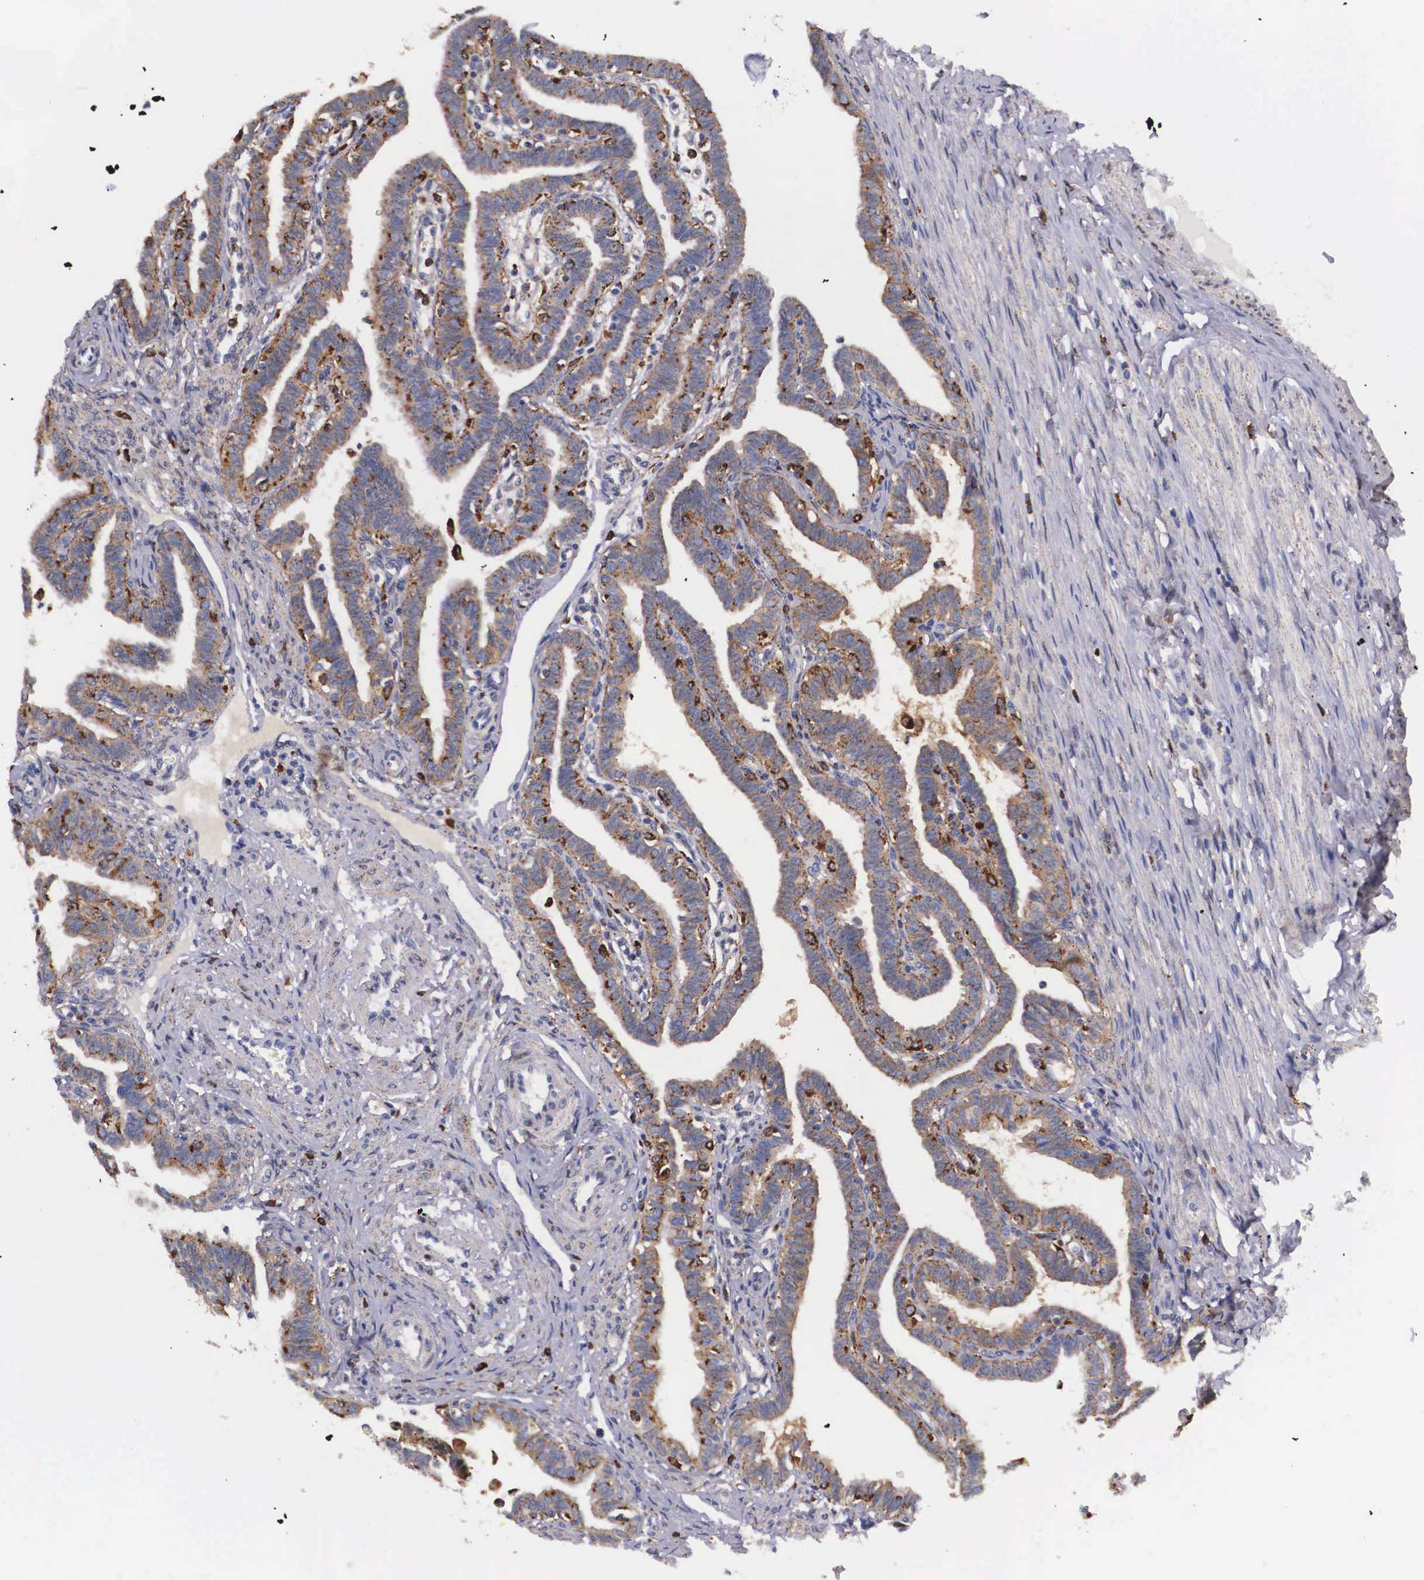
{"staining": {"intensity": "weak", "quantity": ">75%", "location": "cytoplasmic/membranous"}, "tissue": "fallopian tube", "cell_type": "Glandular cells", "image_type": "normal", "snomed": [{"axis": "morphology", "description": "Normal tissue, NOS"}, {"axis": "topography", "description": "Fallopian tube"}], "caption": "Immunohistochemical staining of benign human fallopian tube reveals weak cytoplasmic/membranous protein positivity in about >75% of glandular cells.", "gene": "NAGA", "patient": {"sex": "female", "age": 41}}